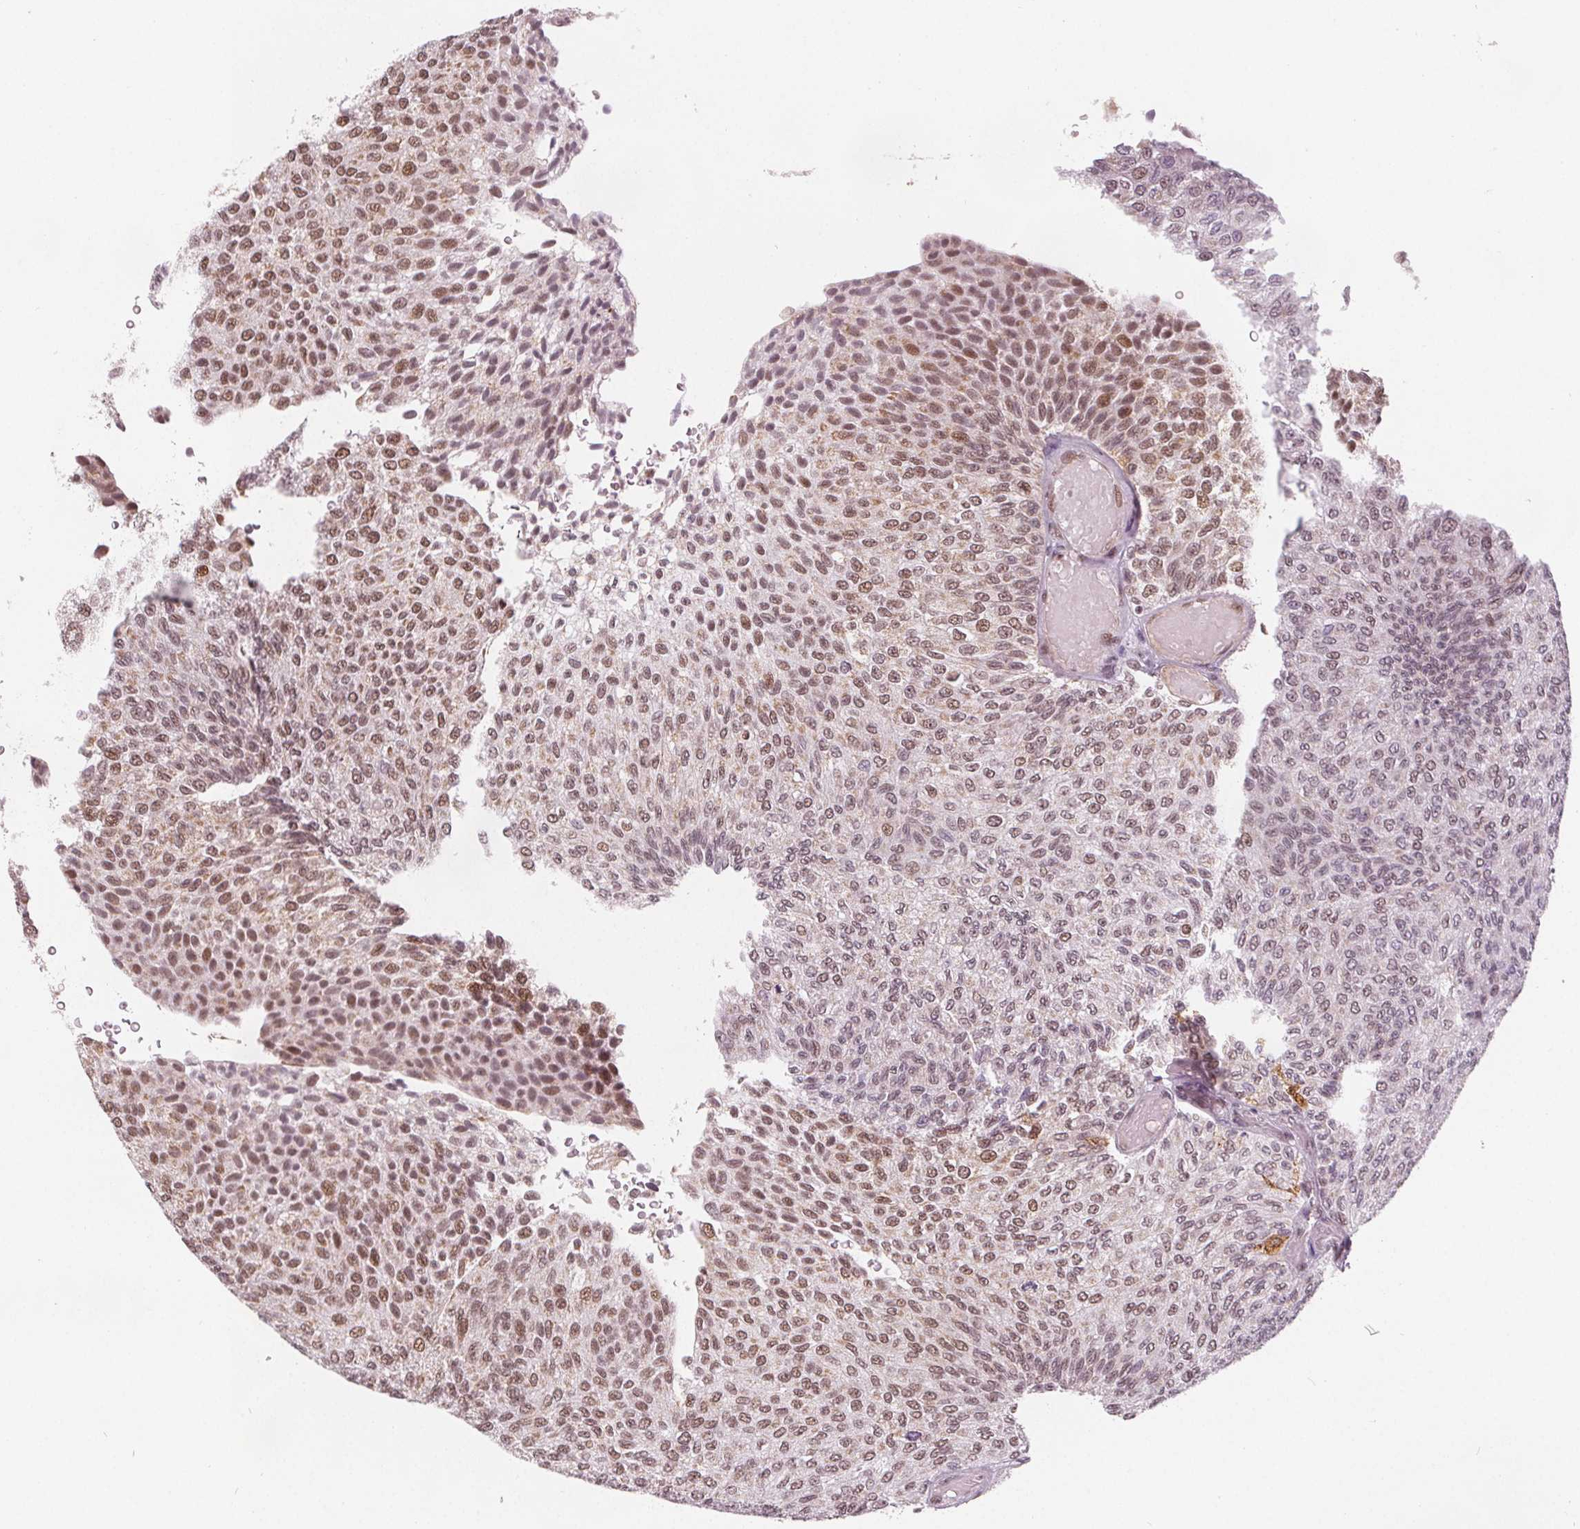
{"staining": {"intensity": "moderate", "quantity": "25%-75%", "location": "nuclear"}, "tissue": "urothelial cancer", "cell_type": "Tumor cells", "image_type": "cancer", "snomed": [{"axis": "morphology", "description": "Urothelial carcinoma, Low grade"}, {"axis": "topography", "description": "Urinary bladder"}], "caption": "About 25%-75% of tumor cells in human low-grade urothelial carcinoma show moderate nuclear protein expression as visualized by brown immunohistochemical staining.", "gene": "DPM2", "patient": {"sex": "male", "age": 78}}